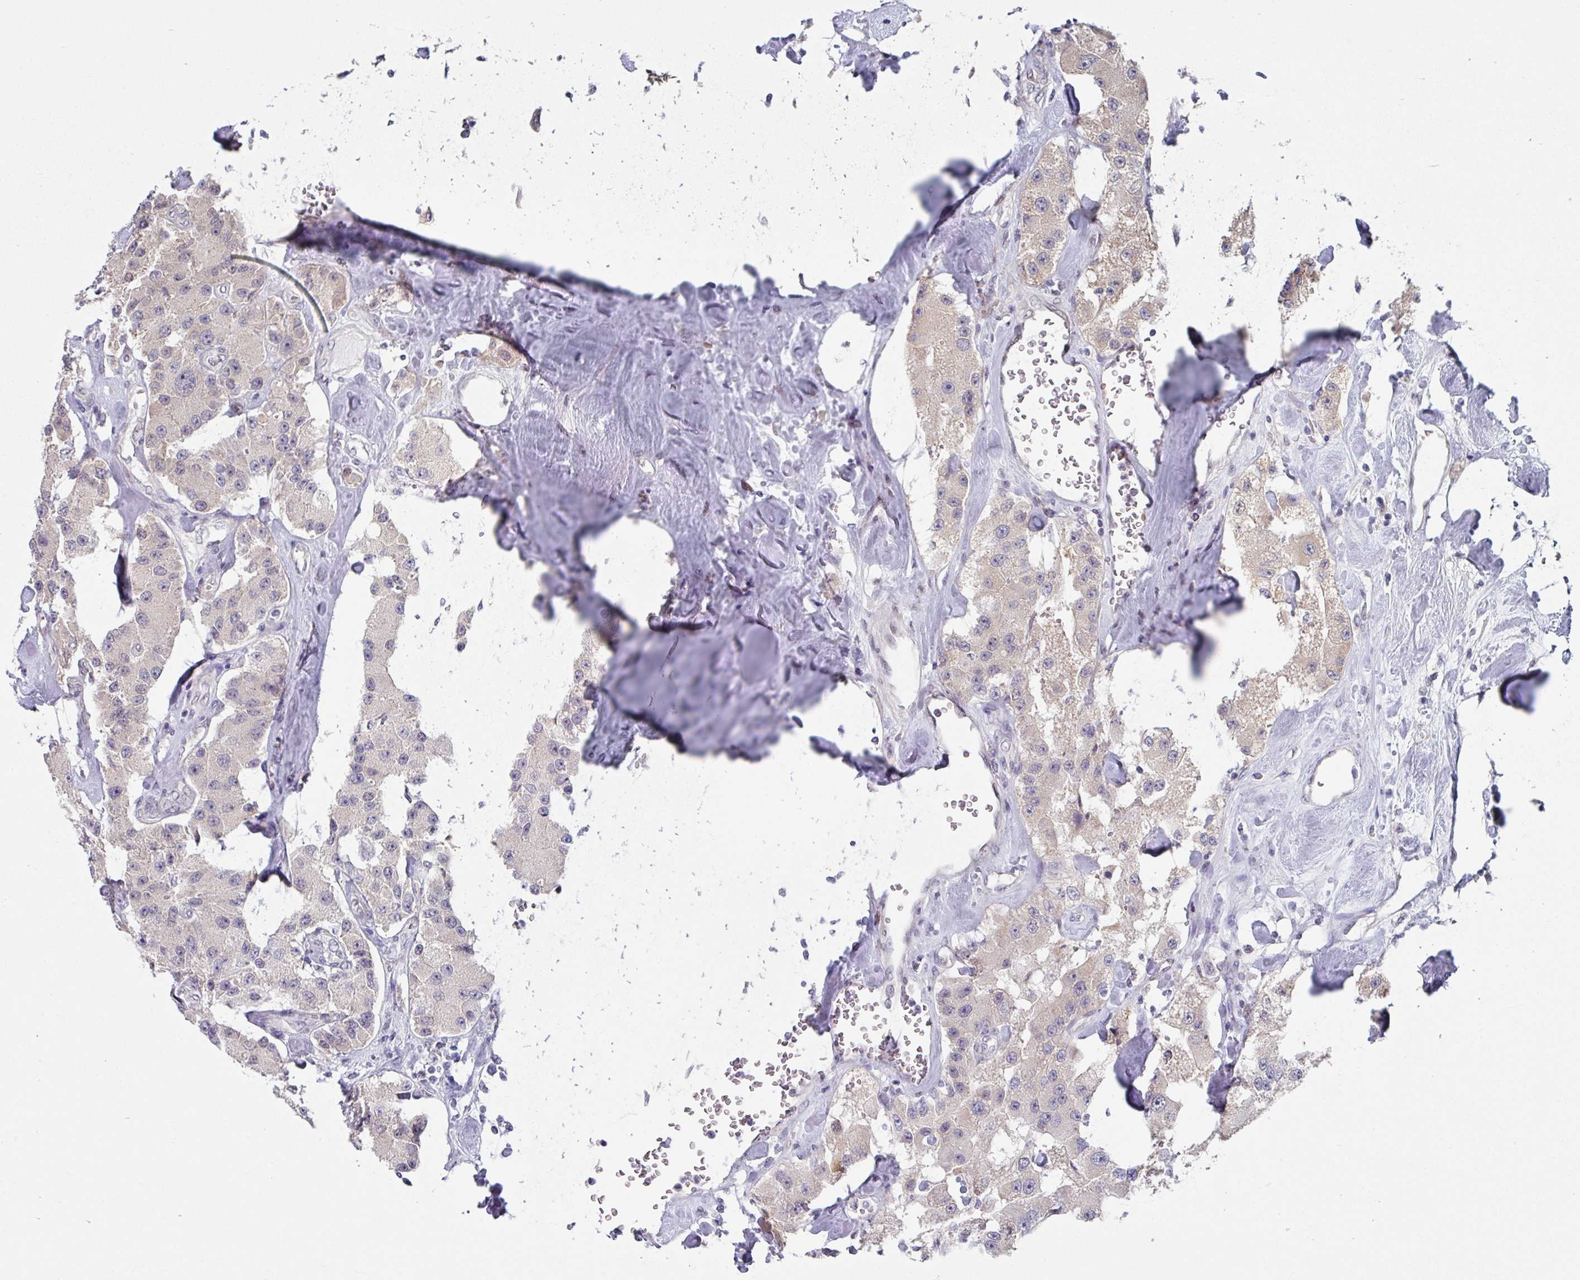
{"staining": {"intensity": "negative", "quantity": "none", "location": "none"}, "tissue": "carcinoid", "cell_type": "Tumor cells", "image_type": "cancer", "snomed": [{"axis": "morphology", "description": "Carcinoid, malignant, NOS"}, {"axis": "topography", "description": "Pancreas"}], "caption": "An immunohistochemistry micrograph of malignant carcinoid is shown. There is no staining in tumor cells of malignant carcinoid.", "gene": "TMED5", "patient": {"sex": "male", "age": 41}}